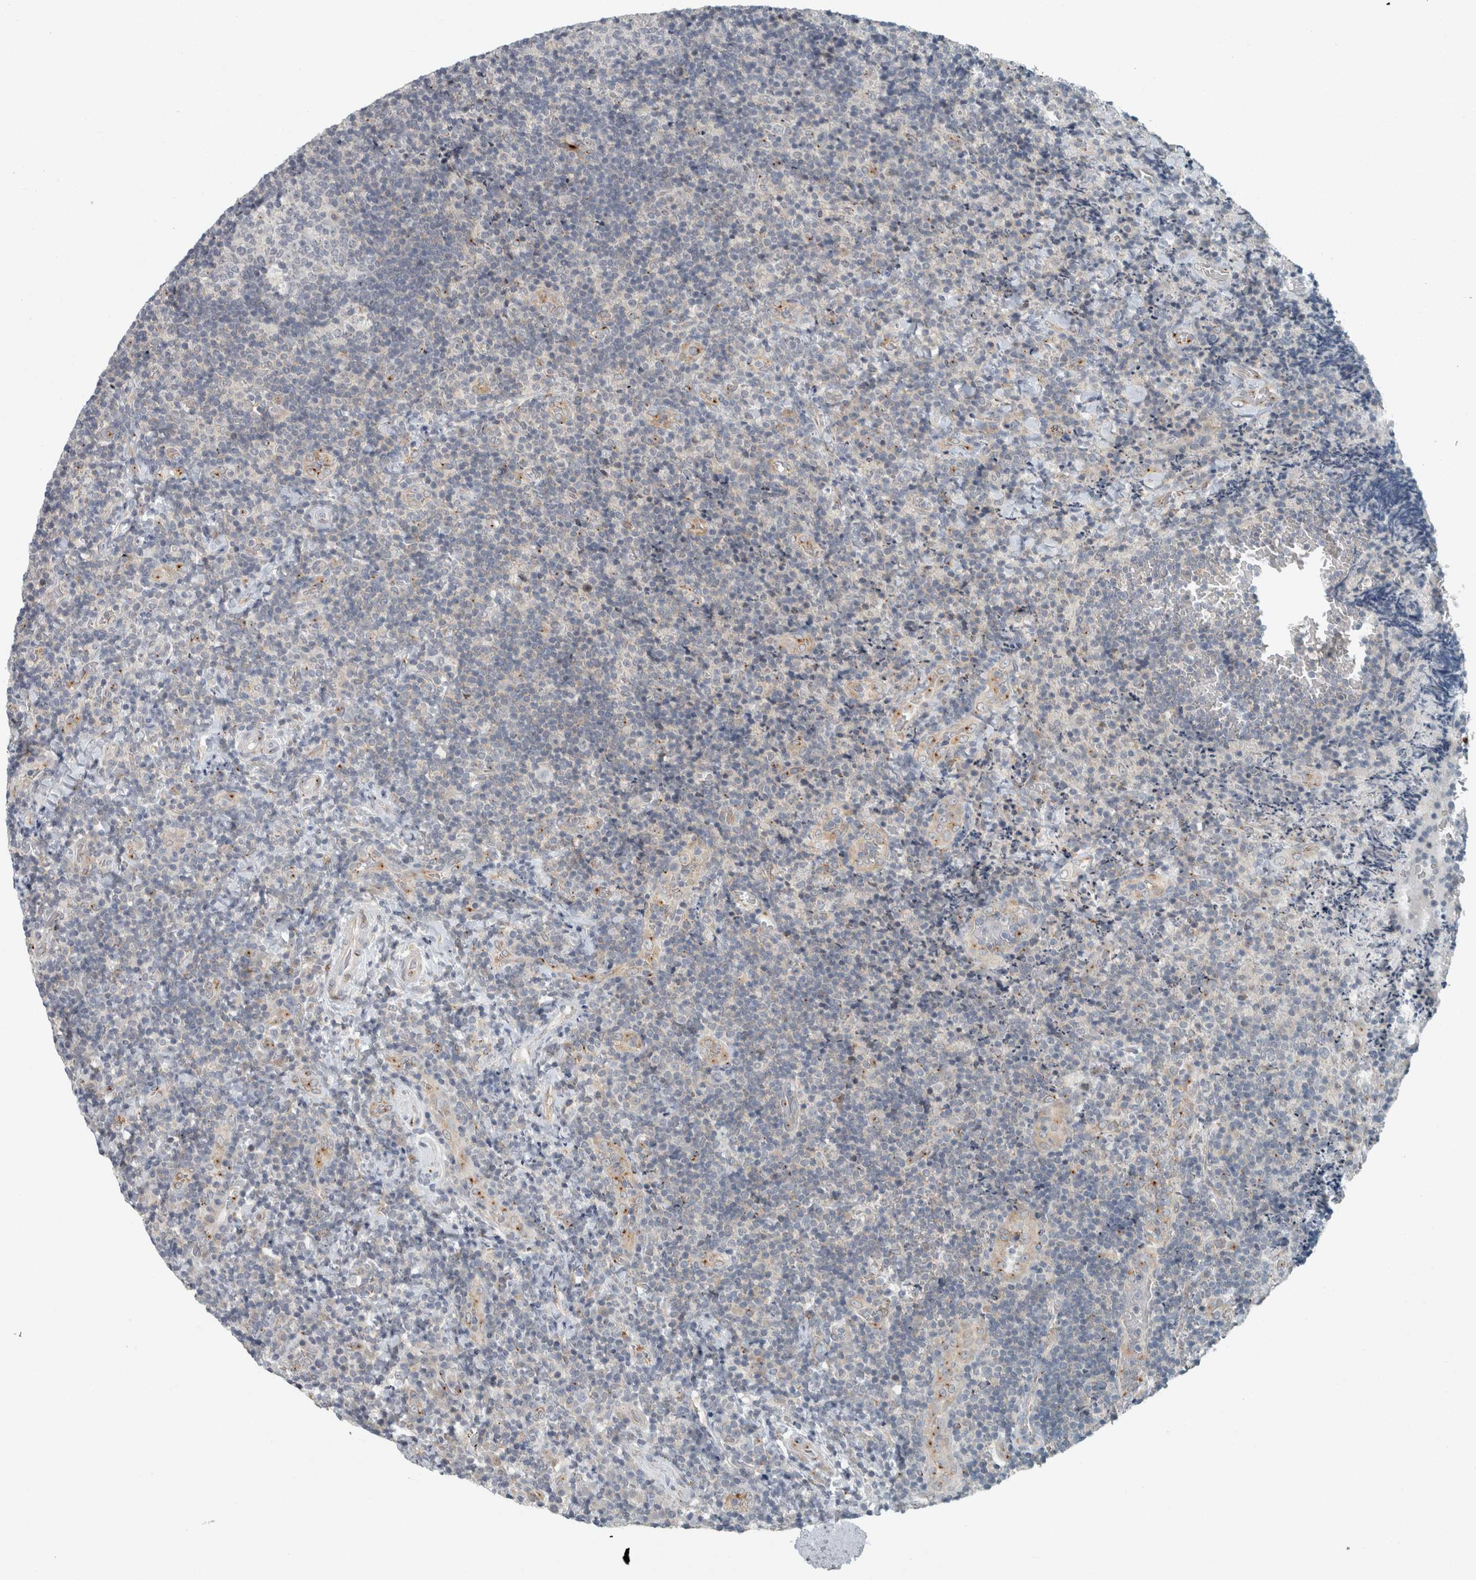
{"staining": {"intensity": "negative", "quantity": "none", "location": "none"}, "tissue": "lymphoma", "cell_type": "Tumor cells", "image_type": "cancer", "snomed": [{"axis": "morphology", "description": "Malignant lymphoma, non-Hodgkin's type, High grade"}, {"axis": "topography", "description": "Tonsil"}], "caption": "Image shows no significant protein positivity in tumor cells of lymphoma. (DAB immunohistochemistry, high magnification).", "gene": "KIF1C", "patient": {"sex": "female", "age": 36}}